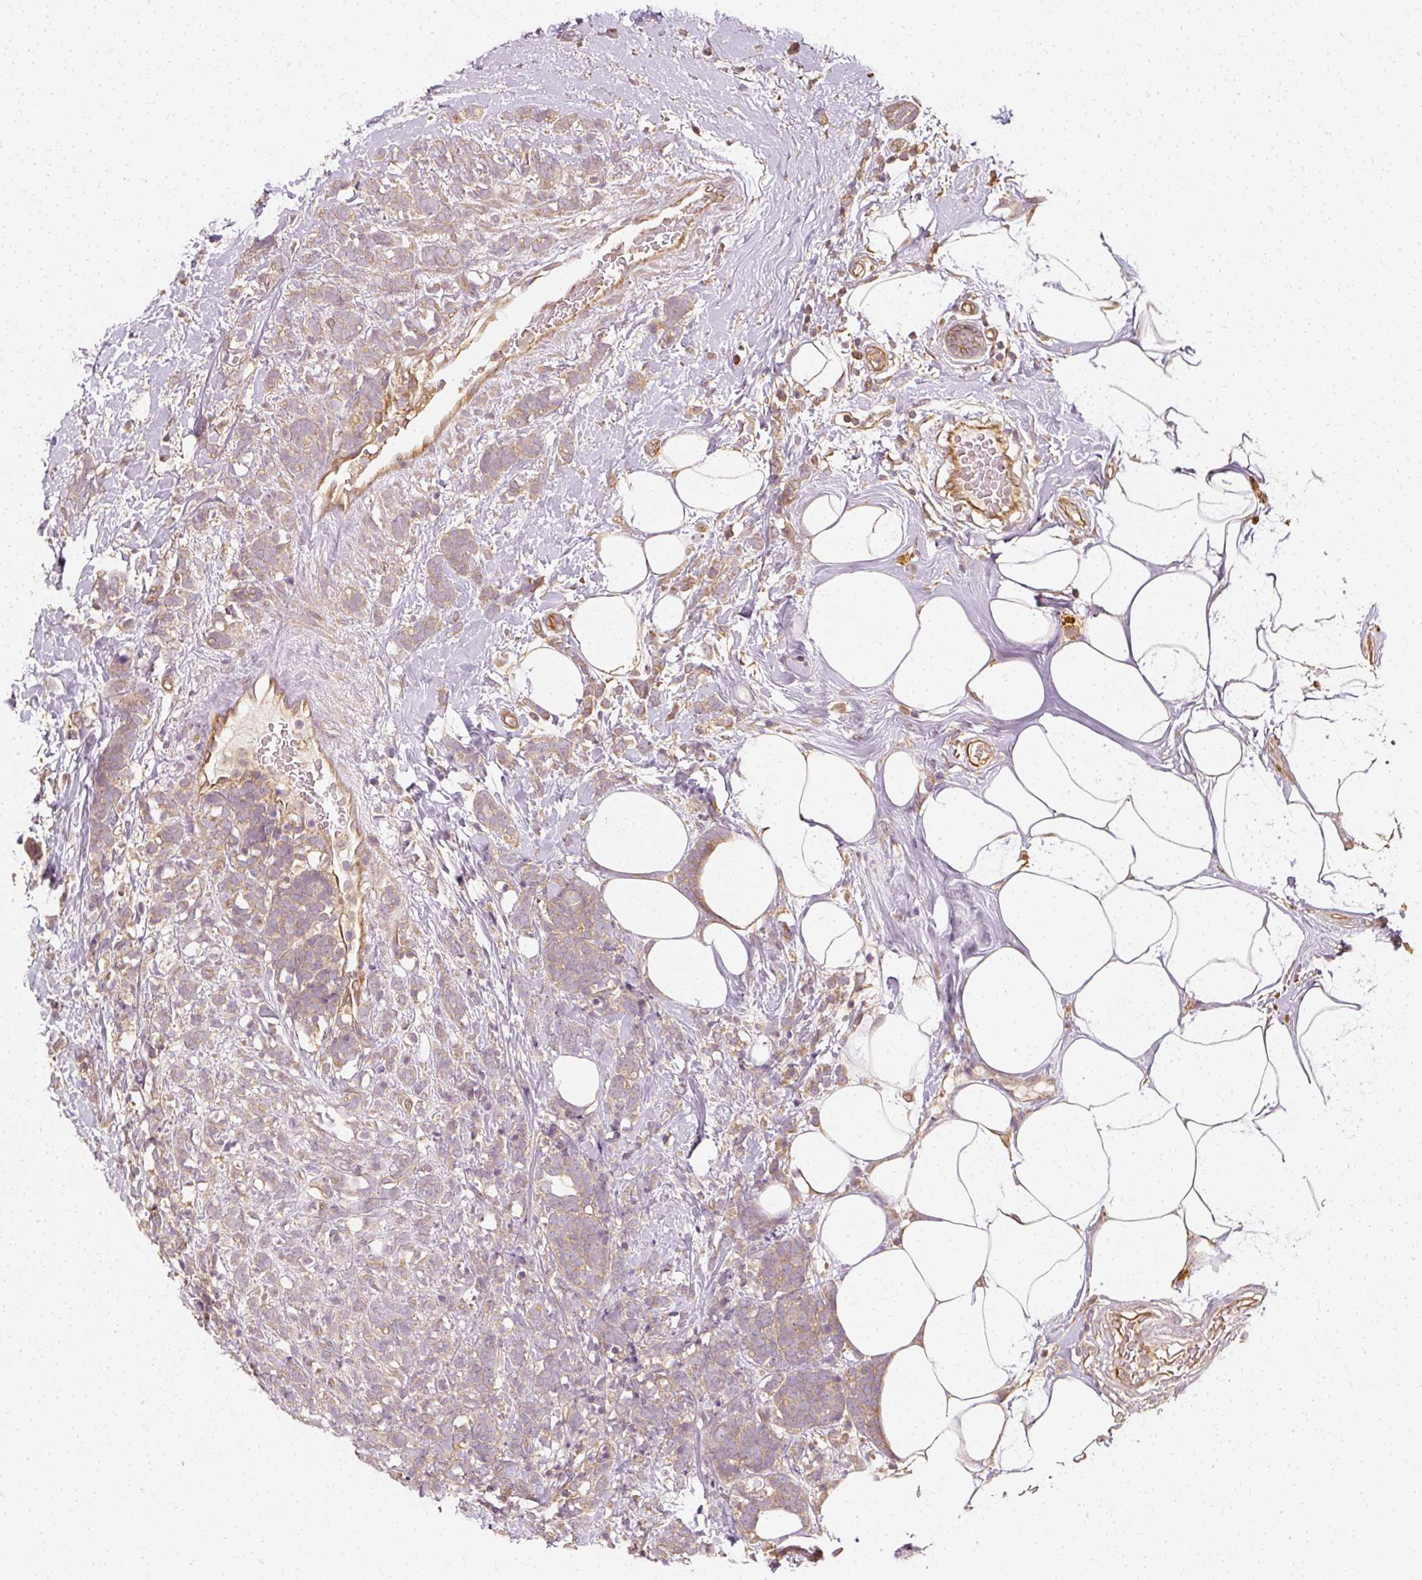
{"staining": {"intensity": "weak", "quantity": ">75%", "location": "cytoplasmic/membranous"}, "tissue": "breast cancer", "cell_type": "Tumor cells", "image_type": "cancer", "snomed": [{"axis": "morphology", "description": "Lobular carcinoma"}, {"axis": "topography", "description": "Breast"}], "caption": "Brown immunohistochemical staining in human breast cancer reveals weak cytoplasmic/membranous staining in approximately >75% of tumor cells.", "gene": "GNAQ", "patient": {"sex": "female", "age": 58}}